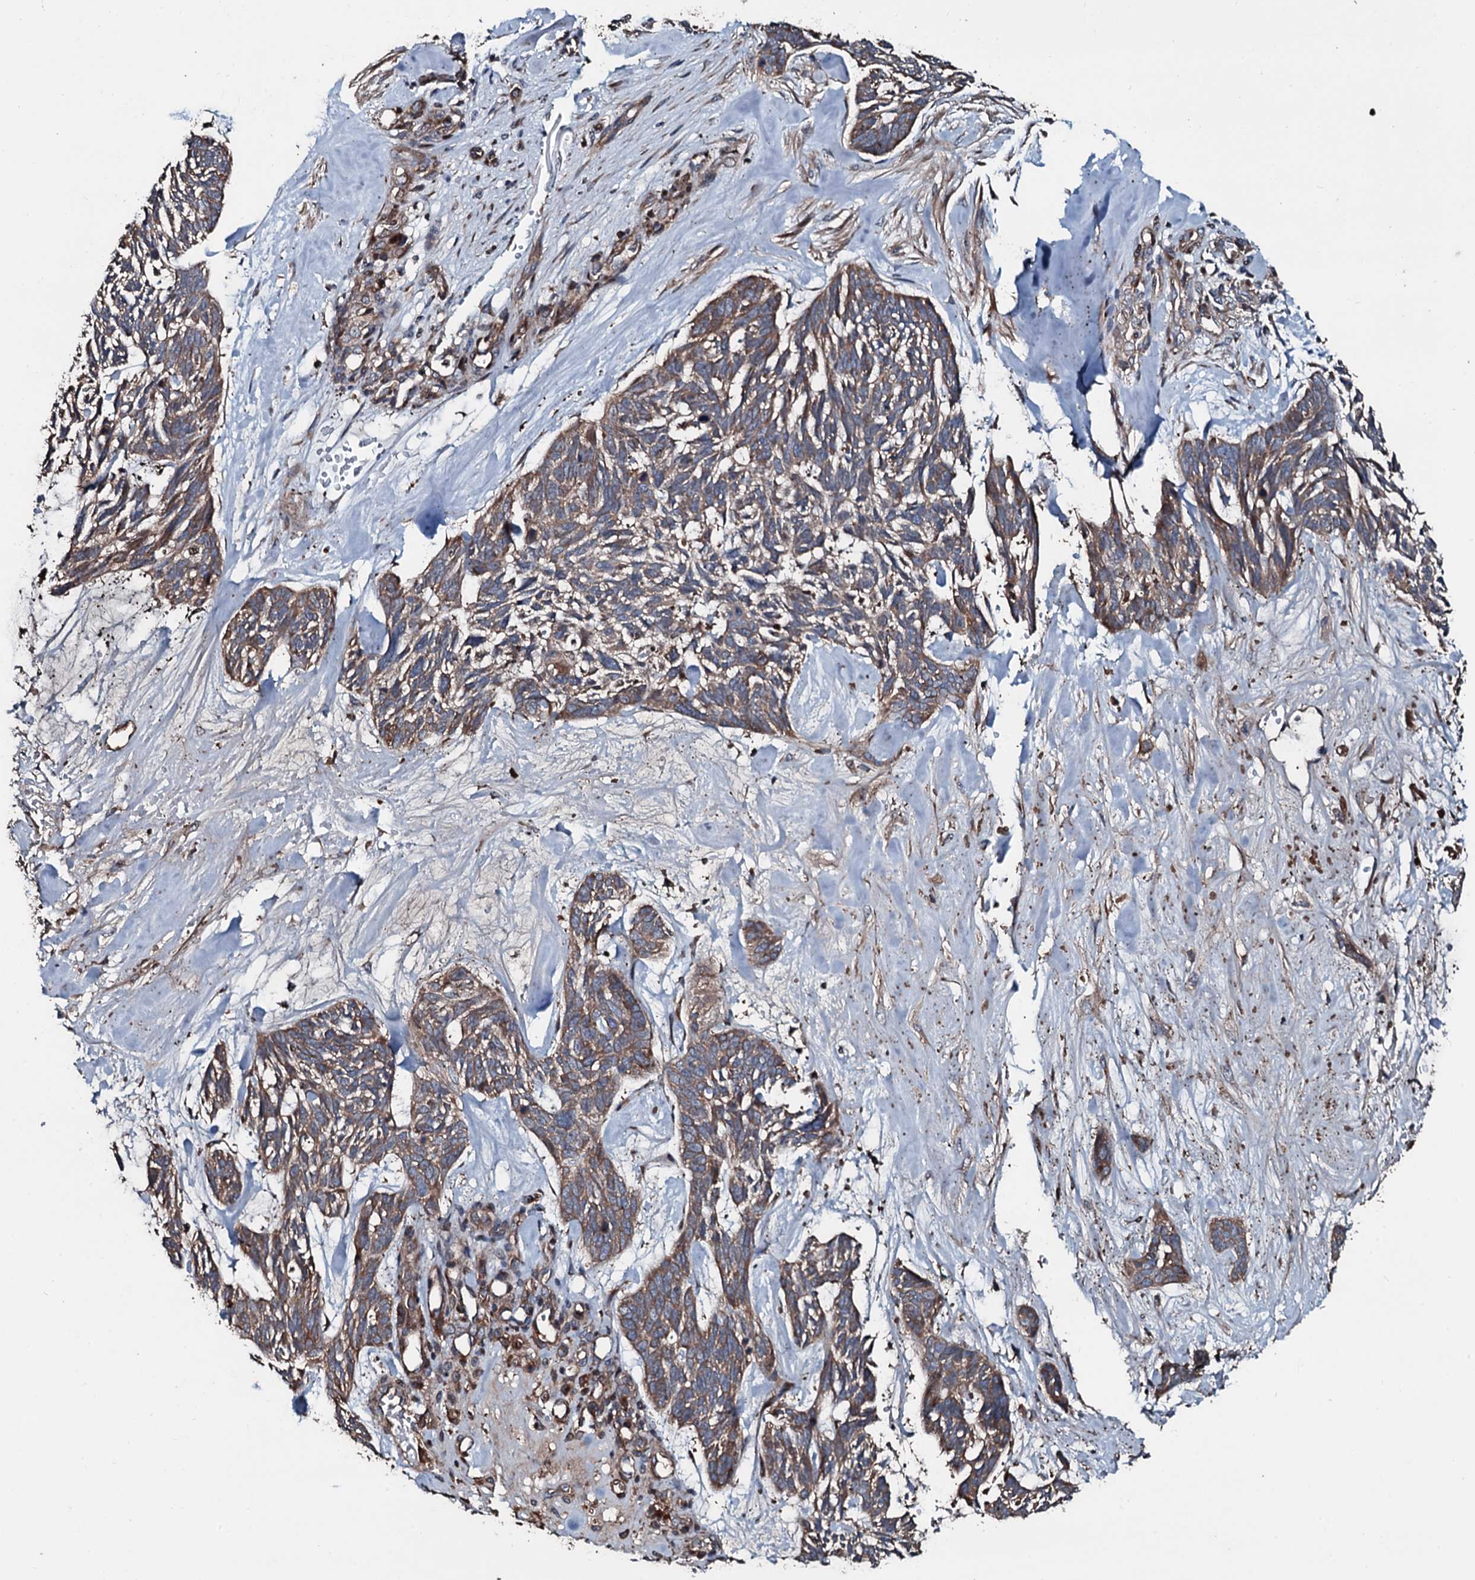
{"staining": {"intensity": "moderate", "quantity": "25%-75%", "location": "cytoplasmic/membranous"}, "tissue": "skin cancer", "cell_type": "Tumor cells", "image_type": "cancer", "snomed": [{"axis": "morphology", "description": "Basal cell carcinoma"}, {"axis": "topography", "description": "Skin"}], "caption": "There is medium levels of moderate cytoplasmic/membranous staining in tumor cells of skin cancer, as demonstrated by immunohistochemical staining (brown color).", "gene": "AARS1", "patient": {"sex": "male", "age": 88}}